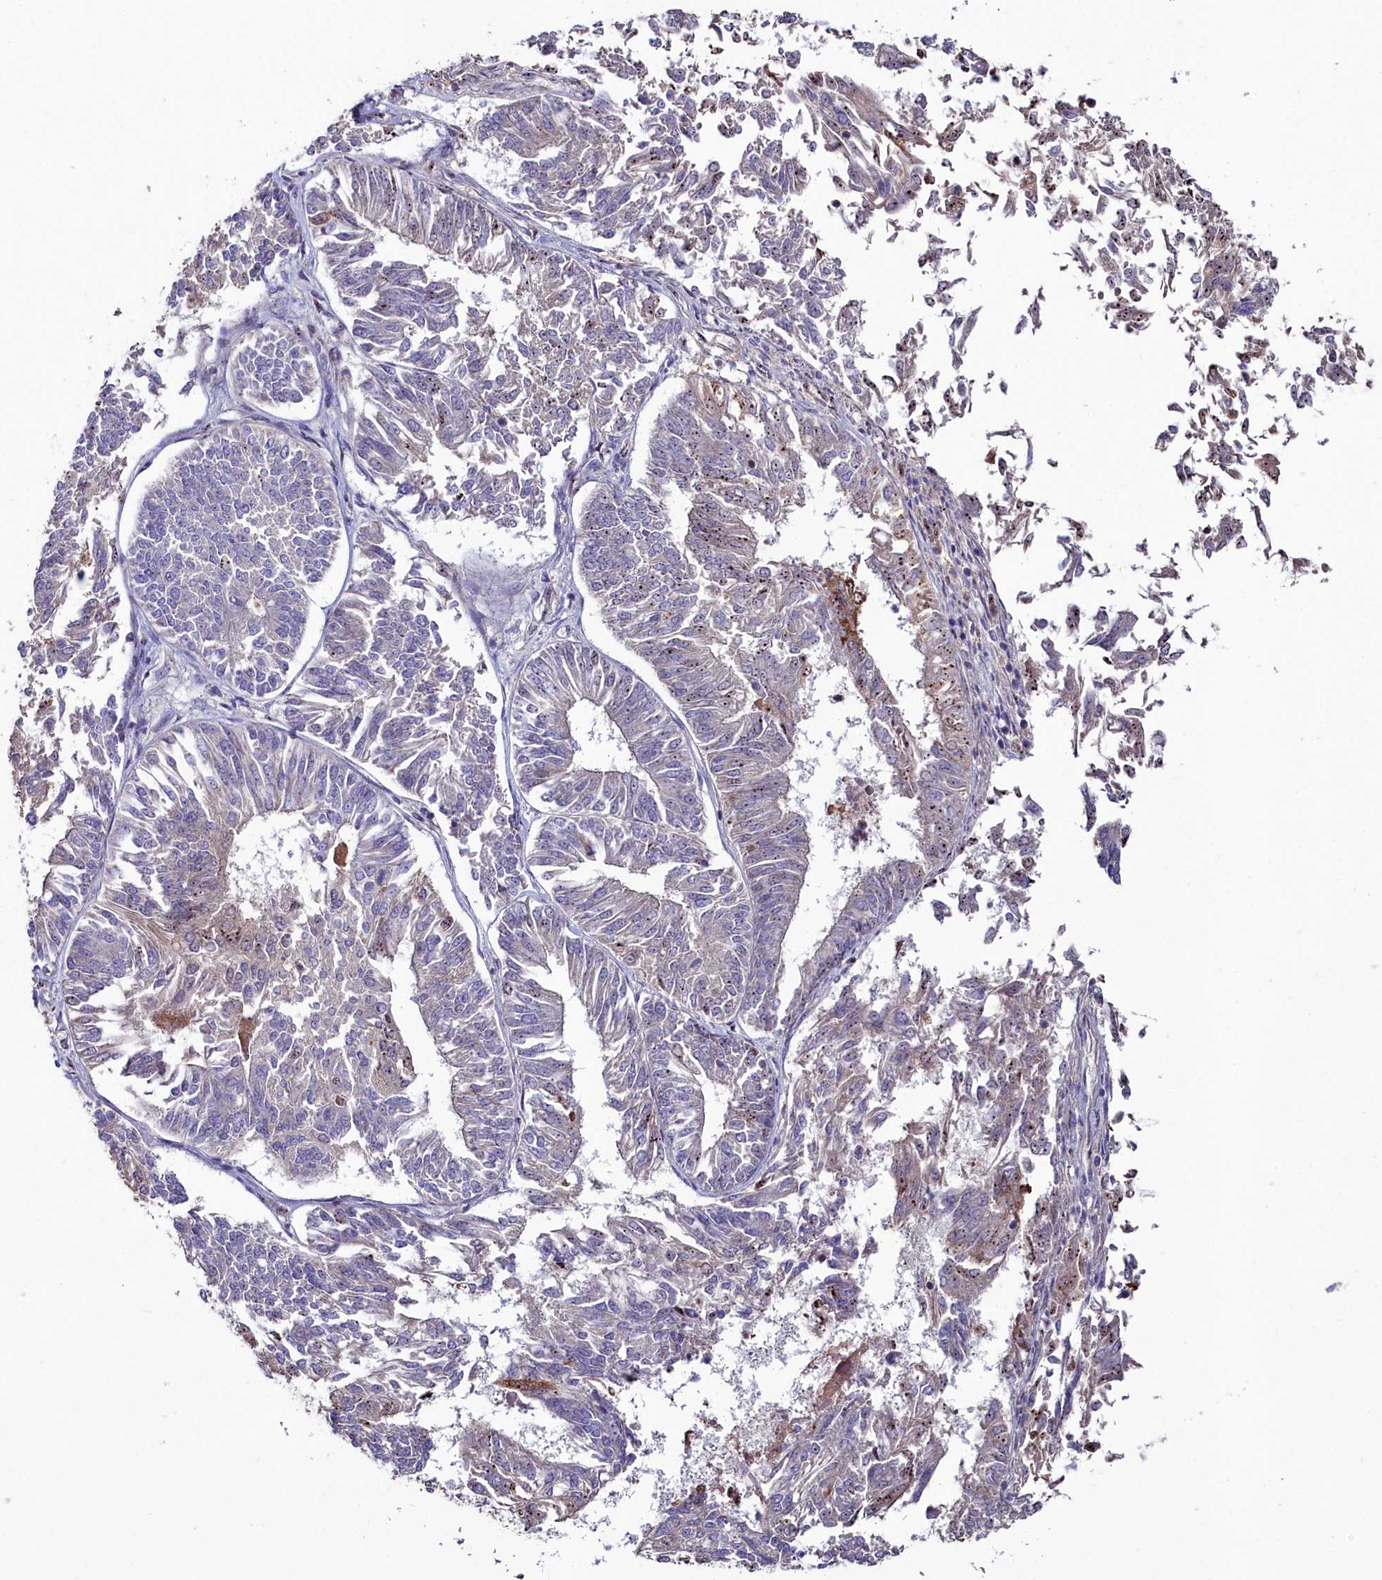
{"staining": {"intensity": "weak", "quantity": "<25%", "location": "cytoplasmic/membranous"}, "tissue": "endometrial cancer", "cell_type": "Tumor cells", "image_type": "cancer", "snomed": [{"axis": "morphology", "description": "Adenocarcinoma, NOS"}, {"axis": "topography", "description": "Endometrium"}], "caption": "Protein analysis of endometrial cancer (adenocarcinoma) demonstrates no significant expression in tumor cells. Nuclei are stained in blue.", "gene": "AMBRA1", "patient": {"sex": "female", "age": 58}}